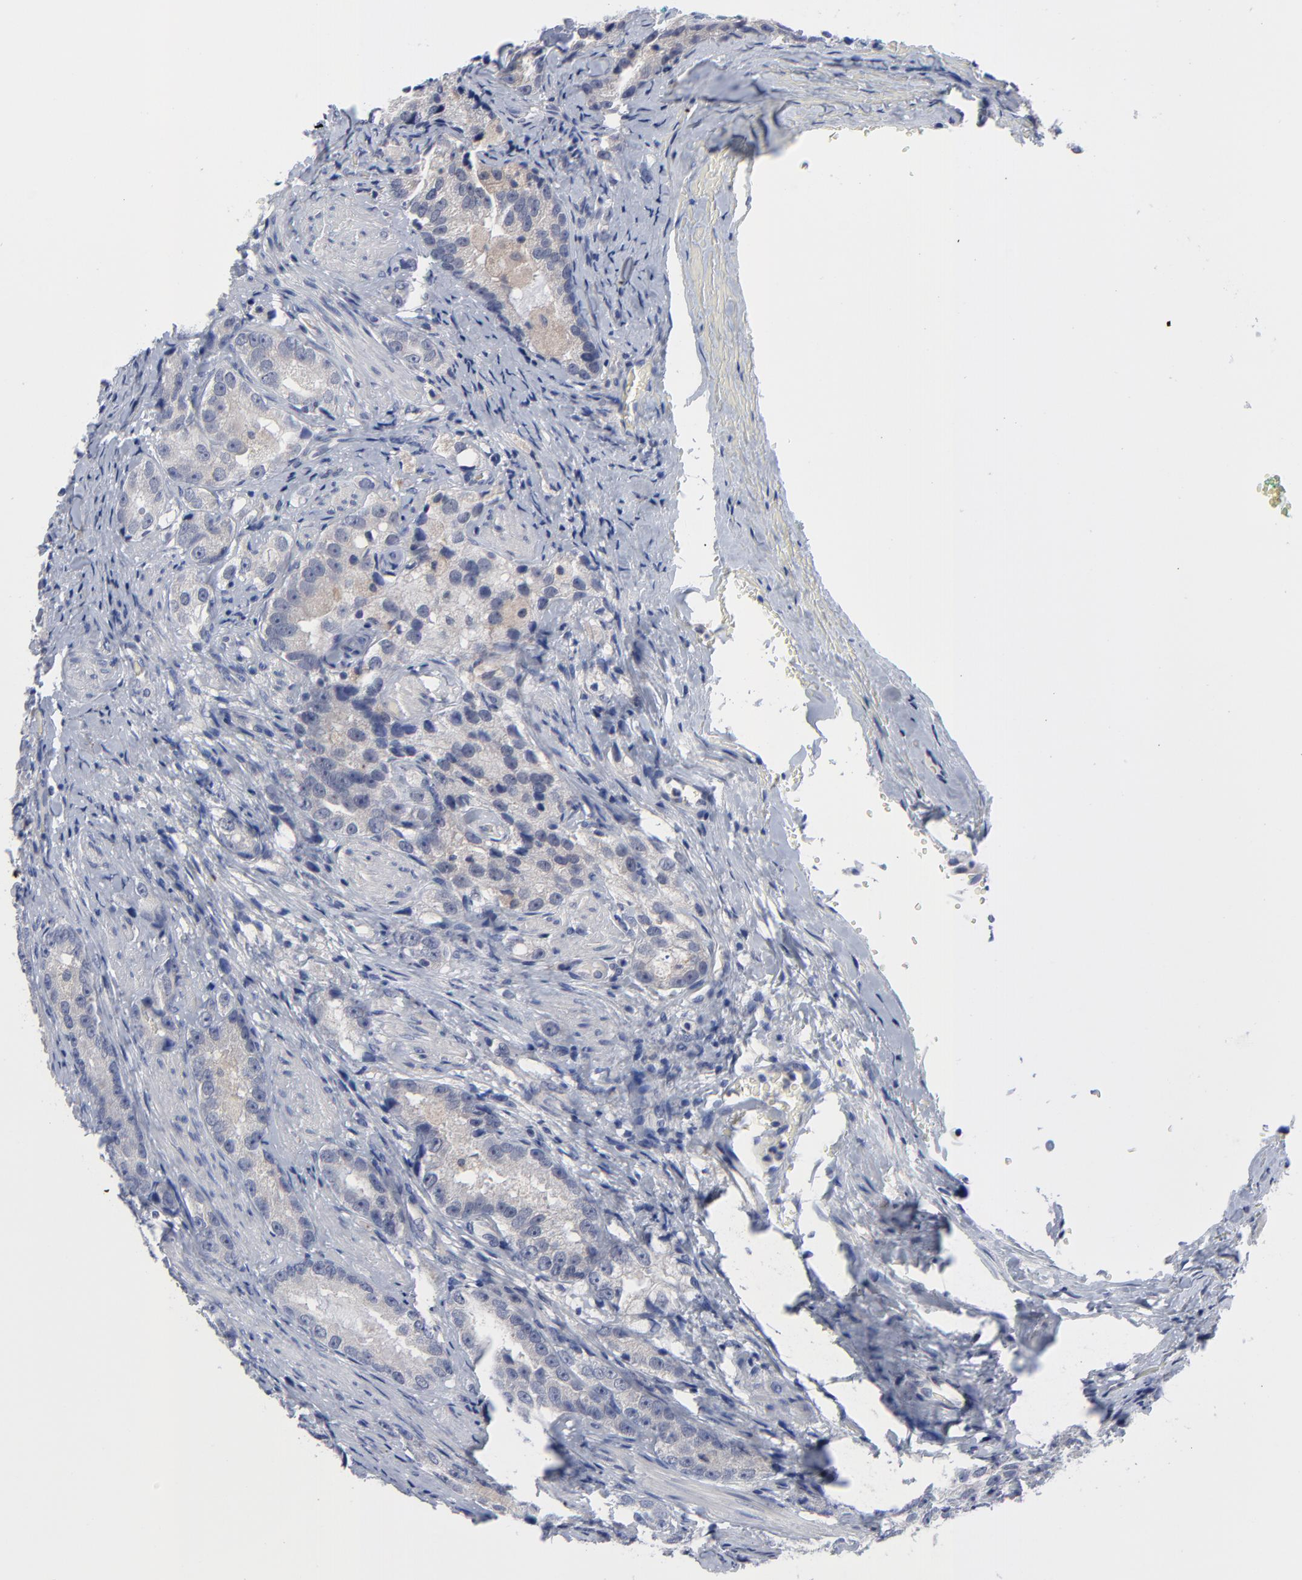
{"staining": {"intensity": "weak", "quantity": "<25%", "location": "cytoplasmic/membranous"}, "tissue": "prostate cancer", "cell_type": "Tumor cells", "image_type": "cancer", "snomed": [{"axis": "morphology", "description": "Adenocarcinoma, High grade"}, {"axis": "topography", "description": "Prostate"}], "caption": "Protein analysis of prostate cancer exhibits no significant expression in tumor cells. (DAB (3,3'-diaminobenzidine) immunohistochemistry visualized using brightfield microscopy, high magnification).", "gene": "CLEC4G", "patient": {"sex": "male", "age": 63}}